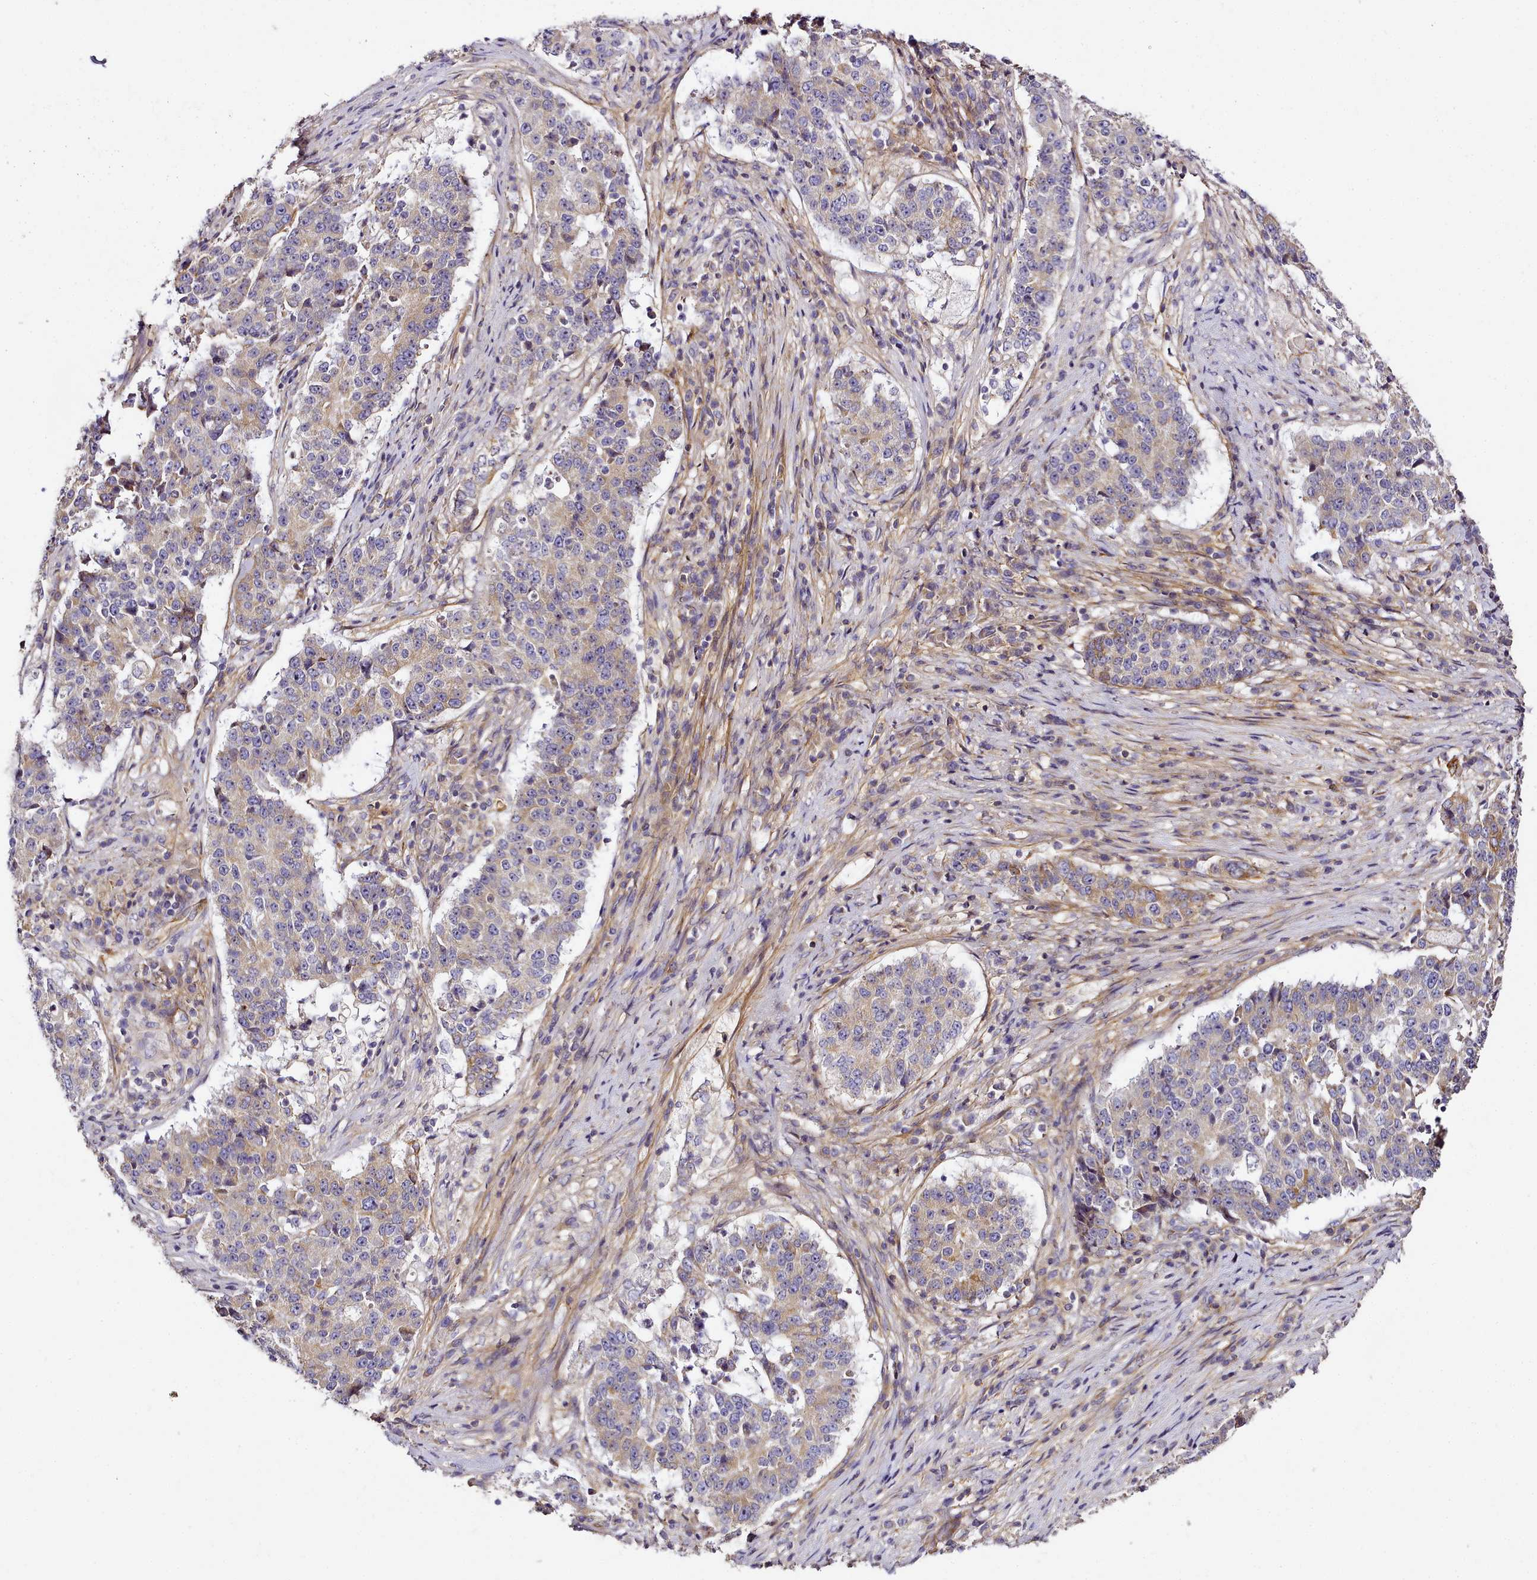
{"staining": {"intensity": "weak", "quantity": "<25%", "location": "cytoplasmic/membranous"}, "tissue": "stomach cancer", "cell_type": "Tumor cells", "image_type": "cancer", "snomed": [{"axis": "morphology", "description": "Adenocarcinoma, NOS"}, {"axis": "topography", "description": "Stomach"}], "caption": "DAB immunohistochemical staining of human stomach cancer displays no significant staining in tumor cells.", "gene": "NBPF1", "patient": {"sex": "male", "age": 59}}